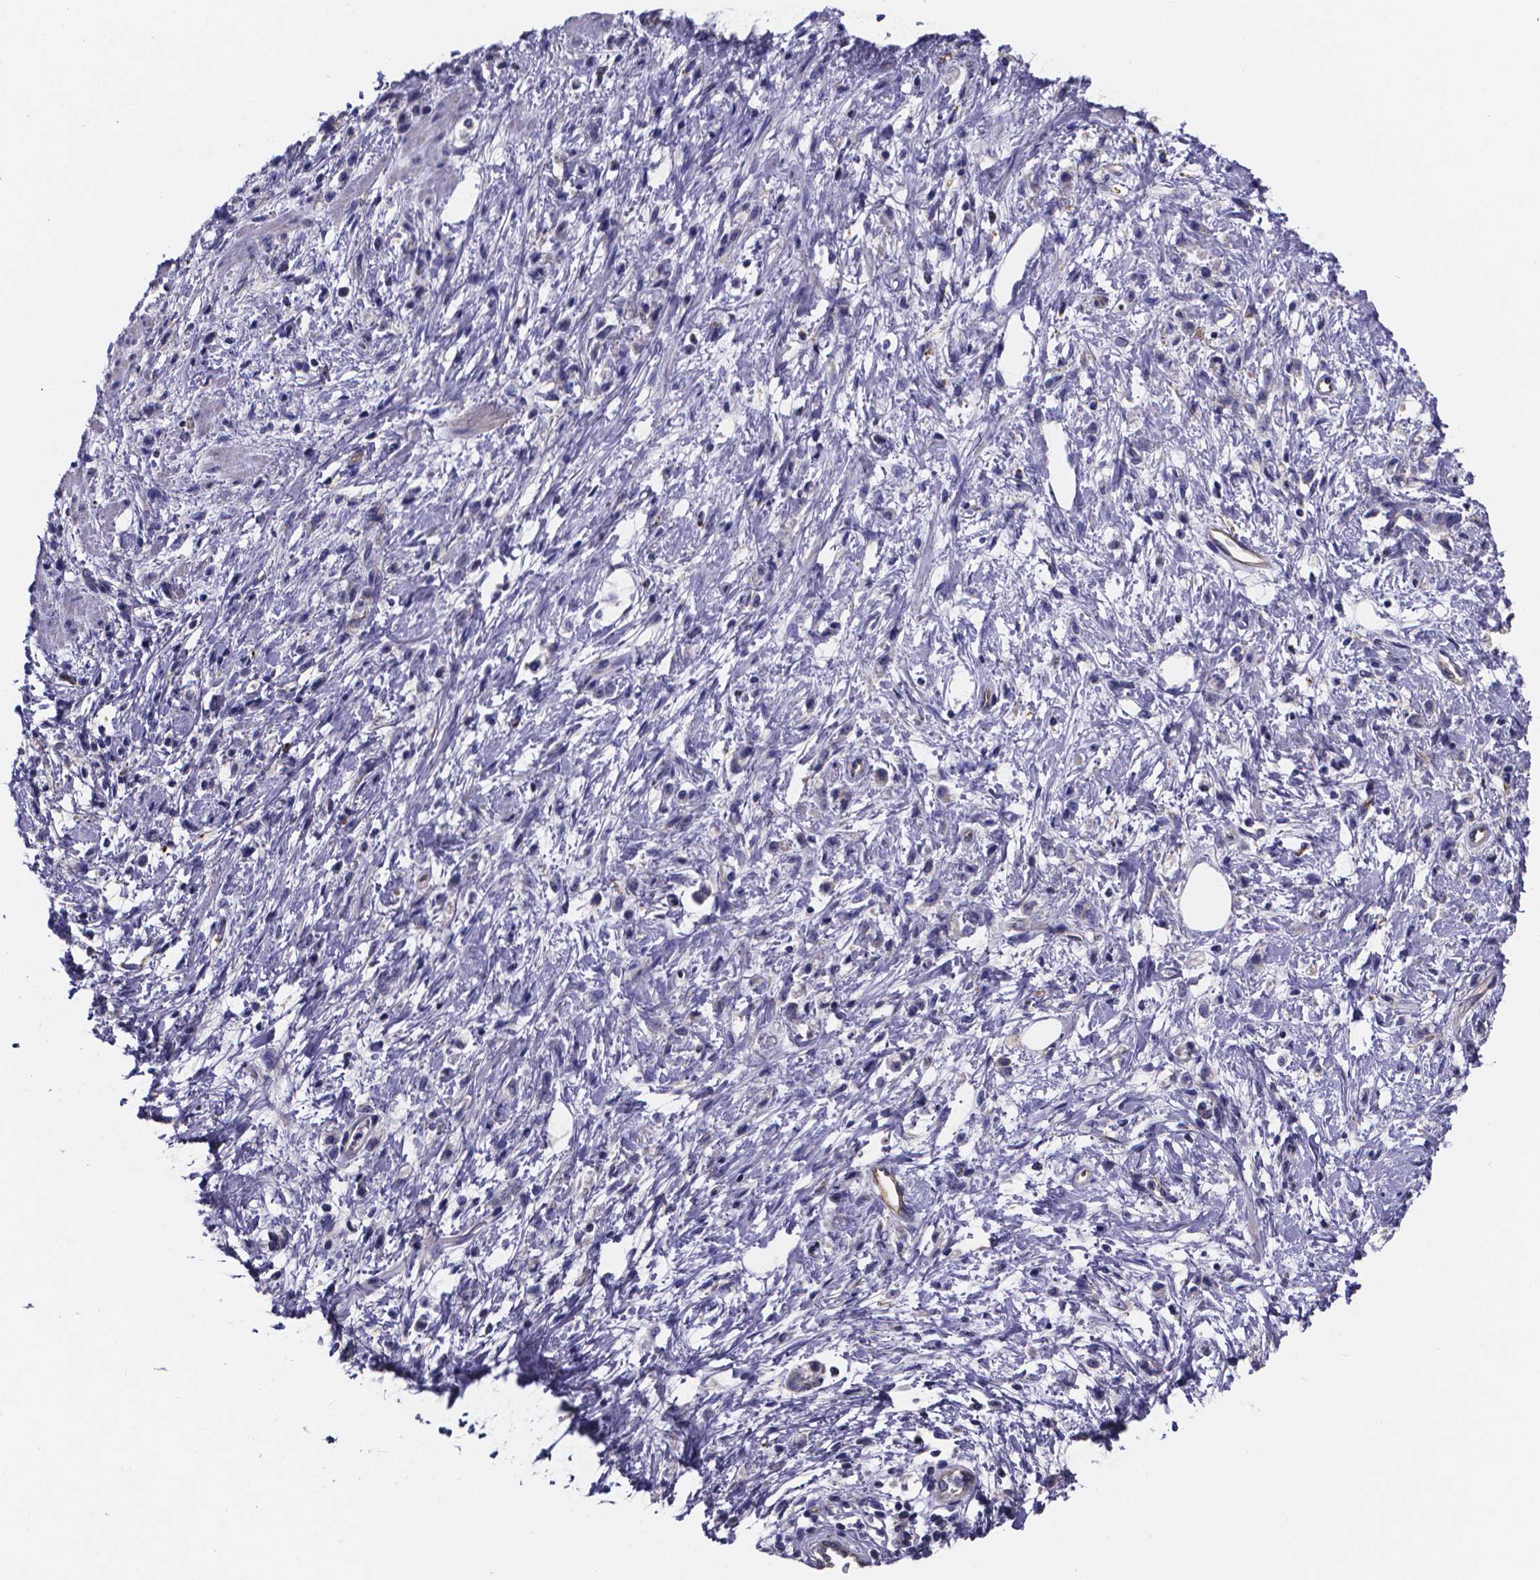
{"staining": {"intensity": "negative", "quantity": "none", "location": "none"}, "tissue": "stomach cancer", "cell_type": "Tumor cells", "image_type": "cancer", "snomed": [{"axis": "morphology", "description": "Adenocarcinoma, NOS"}, {"axis": "topography", "description": "Stomach"}], "caption": "High power microscopy histopathology image of an IHC photomicrograph of stomach cancer, revealing no significant expression in tumor cells. The staining is performed using DAB (3,3'-diaminobenzidine) brown chromogen with nuclei counter-stained in using hematoxylin.", "gene": "SFRP4", "patient": {"sex": "female", "age": 60}}